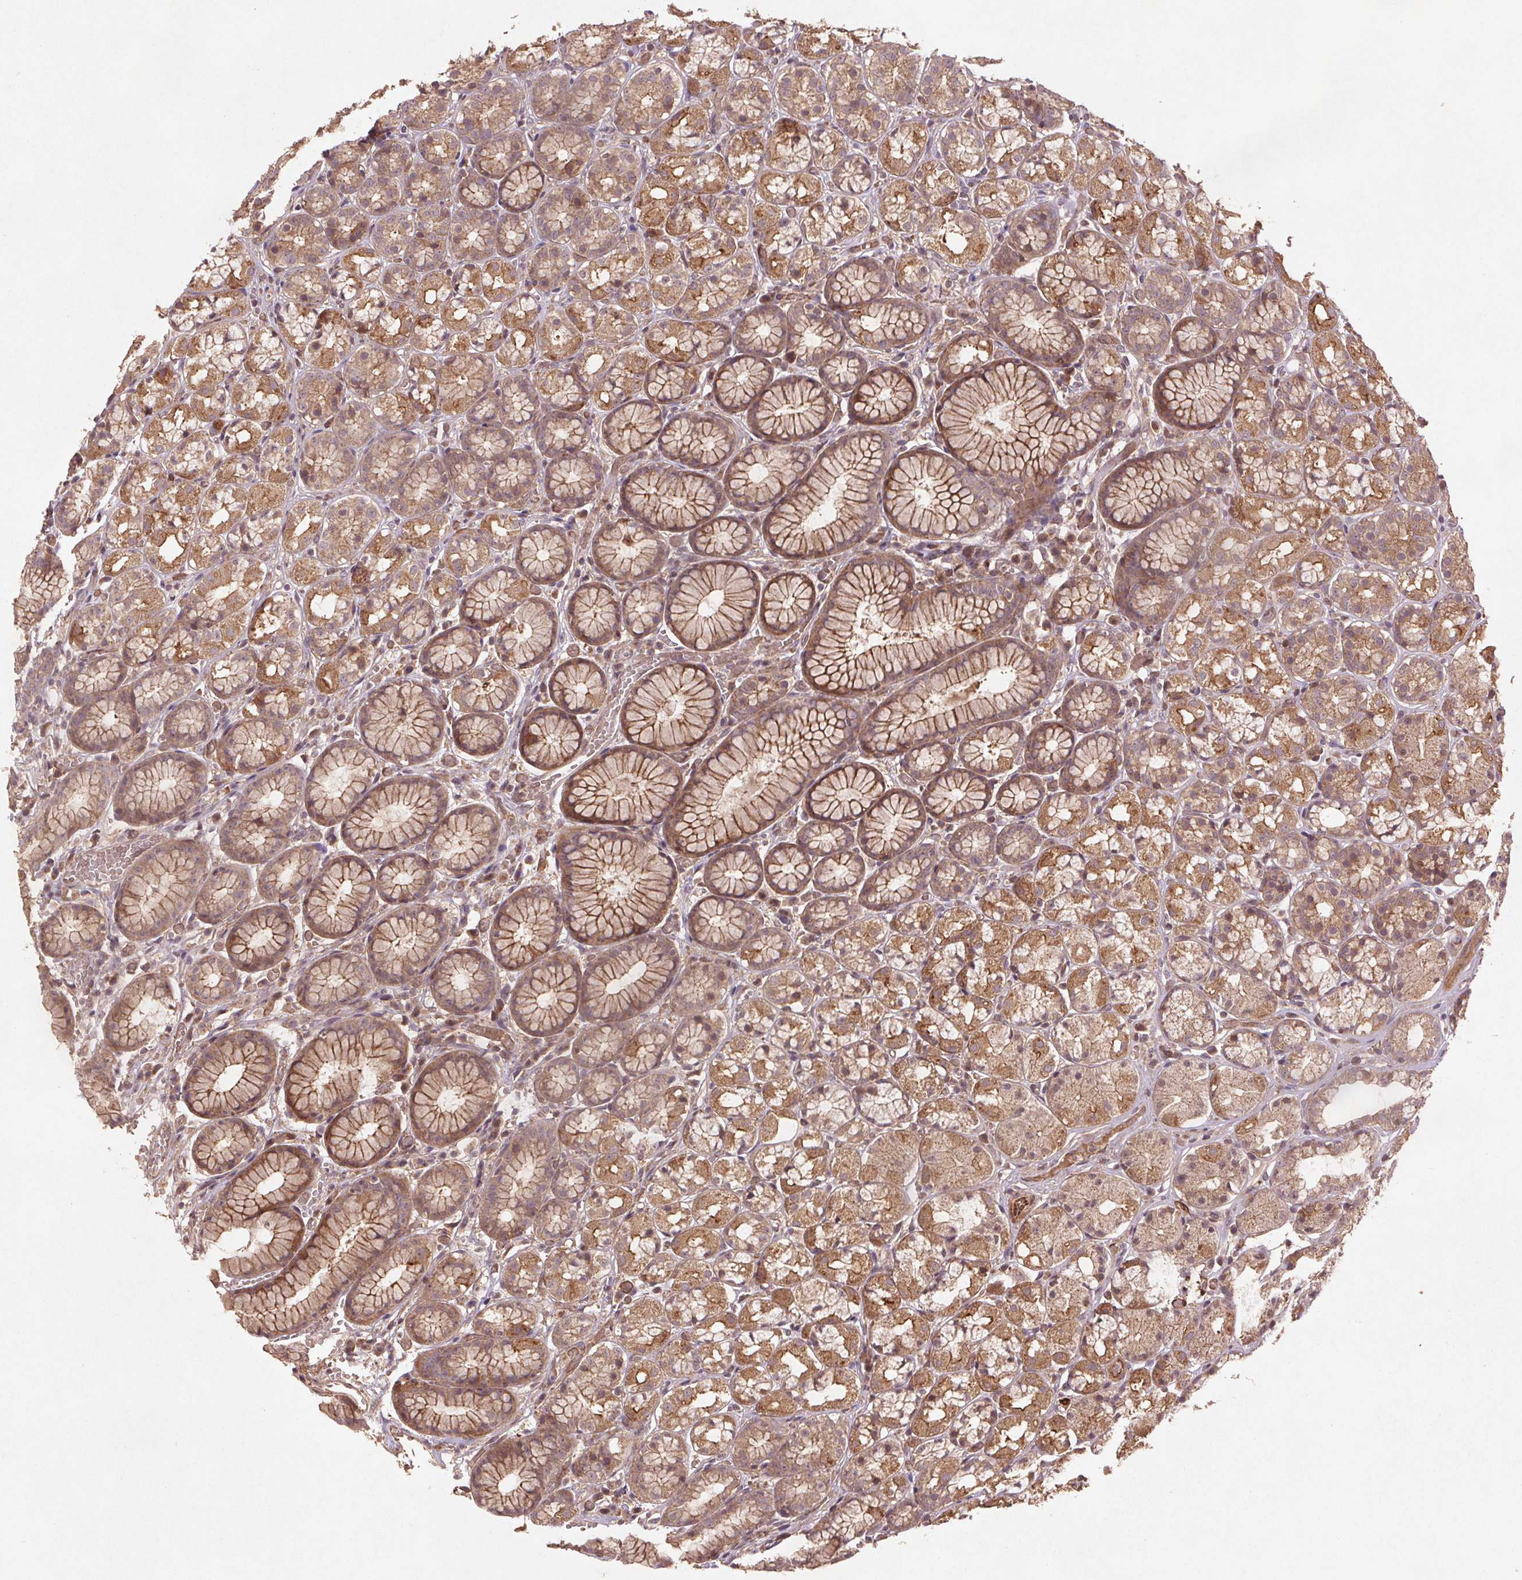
{"staining": {"intensity": "moderate", "quantity": ">75%", "location": "cytoplasmic/membranous"}, "tissue": "stomach", "cell_type": "Glandular cells", "image_type": "normal", "snomed": [{"axis": "morphology", "description": "Normal tissue, NOS"}, {"axis": "topography", "description": "Smooth muscle"}, {"axis": "topography", "description": "Stomach"}], "caption": "Brown immunohistochemical staining in normal stomach shows moderate cytoplasmic/membranous positivity in approximately >75% of glandular cells.", "gene": "SEC14L2", "patient": {"sex": "male", "age": 70}}